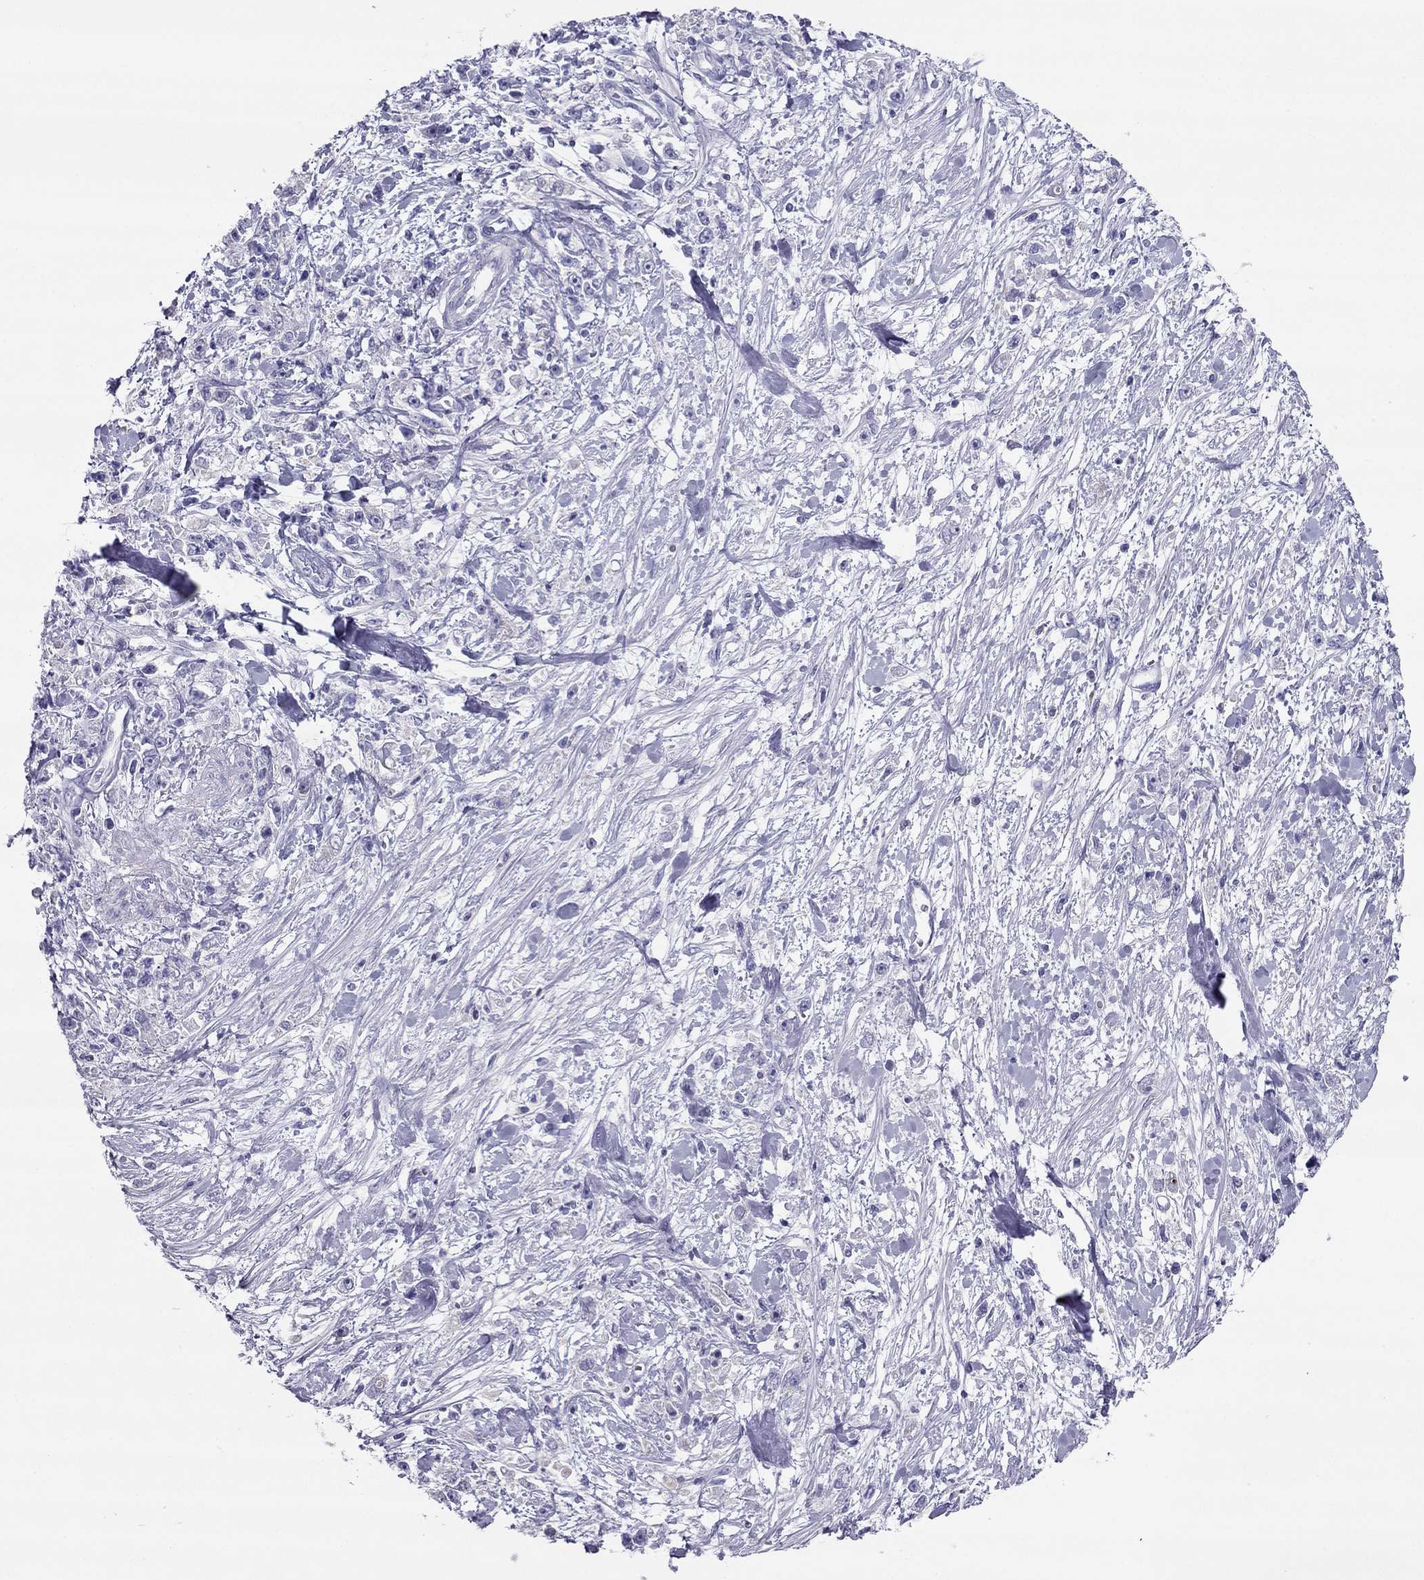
{"staining": {"intensity": "negative", "quantity": "none", "location": "none"}, "tissue": "stomach cancer", "cell_type": "Tumor cells", "image_type": "cancer", "snomed": [{"axis": "morphology", "description": "Adenocarcinoma, NOS"}, {"axis": "topography", "description": "Stomach"}], "caption": "The immunohistochemistry photomicrograph has no significant expression in tumor cells of stomach cancer tissue.", "gene": "MAEL", "patient": {"sex": "female", "age": 59}}